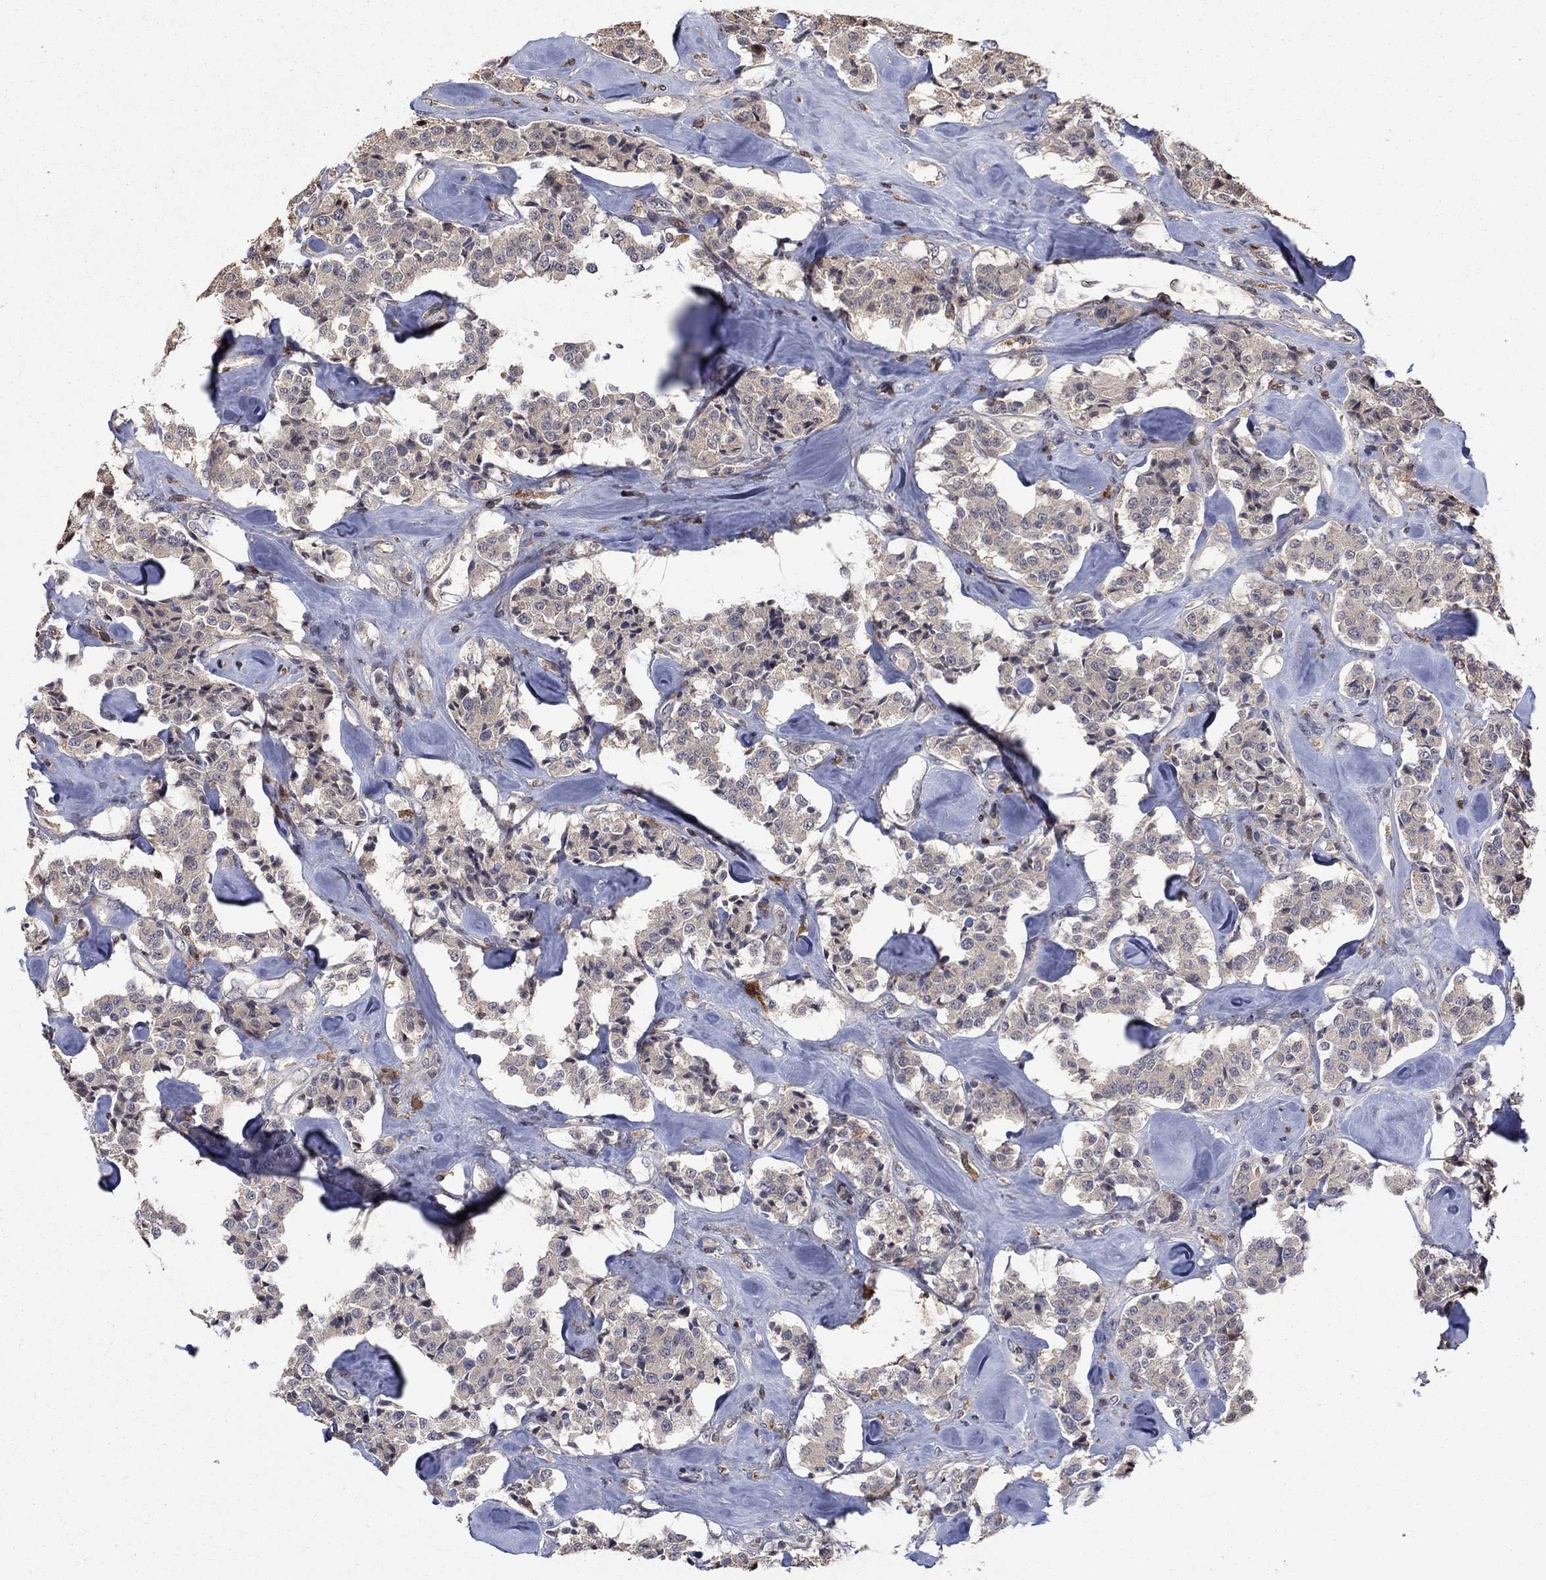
{"staining": {"intensity": "negative", "quantity": "none", "location": "none"}, "tissue": "carcinoid", "cell_type": "Tumor cells", "image_type": "cancer", "snomed": [{"axis": "morphology", "description": "Carcinoid, malignant, NOS"}, {"axis": "topography", "description": "Pancreas"}], "caption": "DAB immunohistochemical staining of human carcinoid (malignant) shows no significant staining in tumor cells.", "gene": "LPCAT4", "patient": {"sex": "male", "age": 41}}